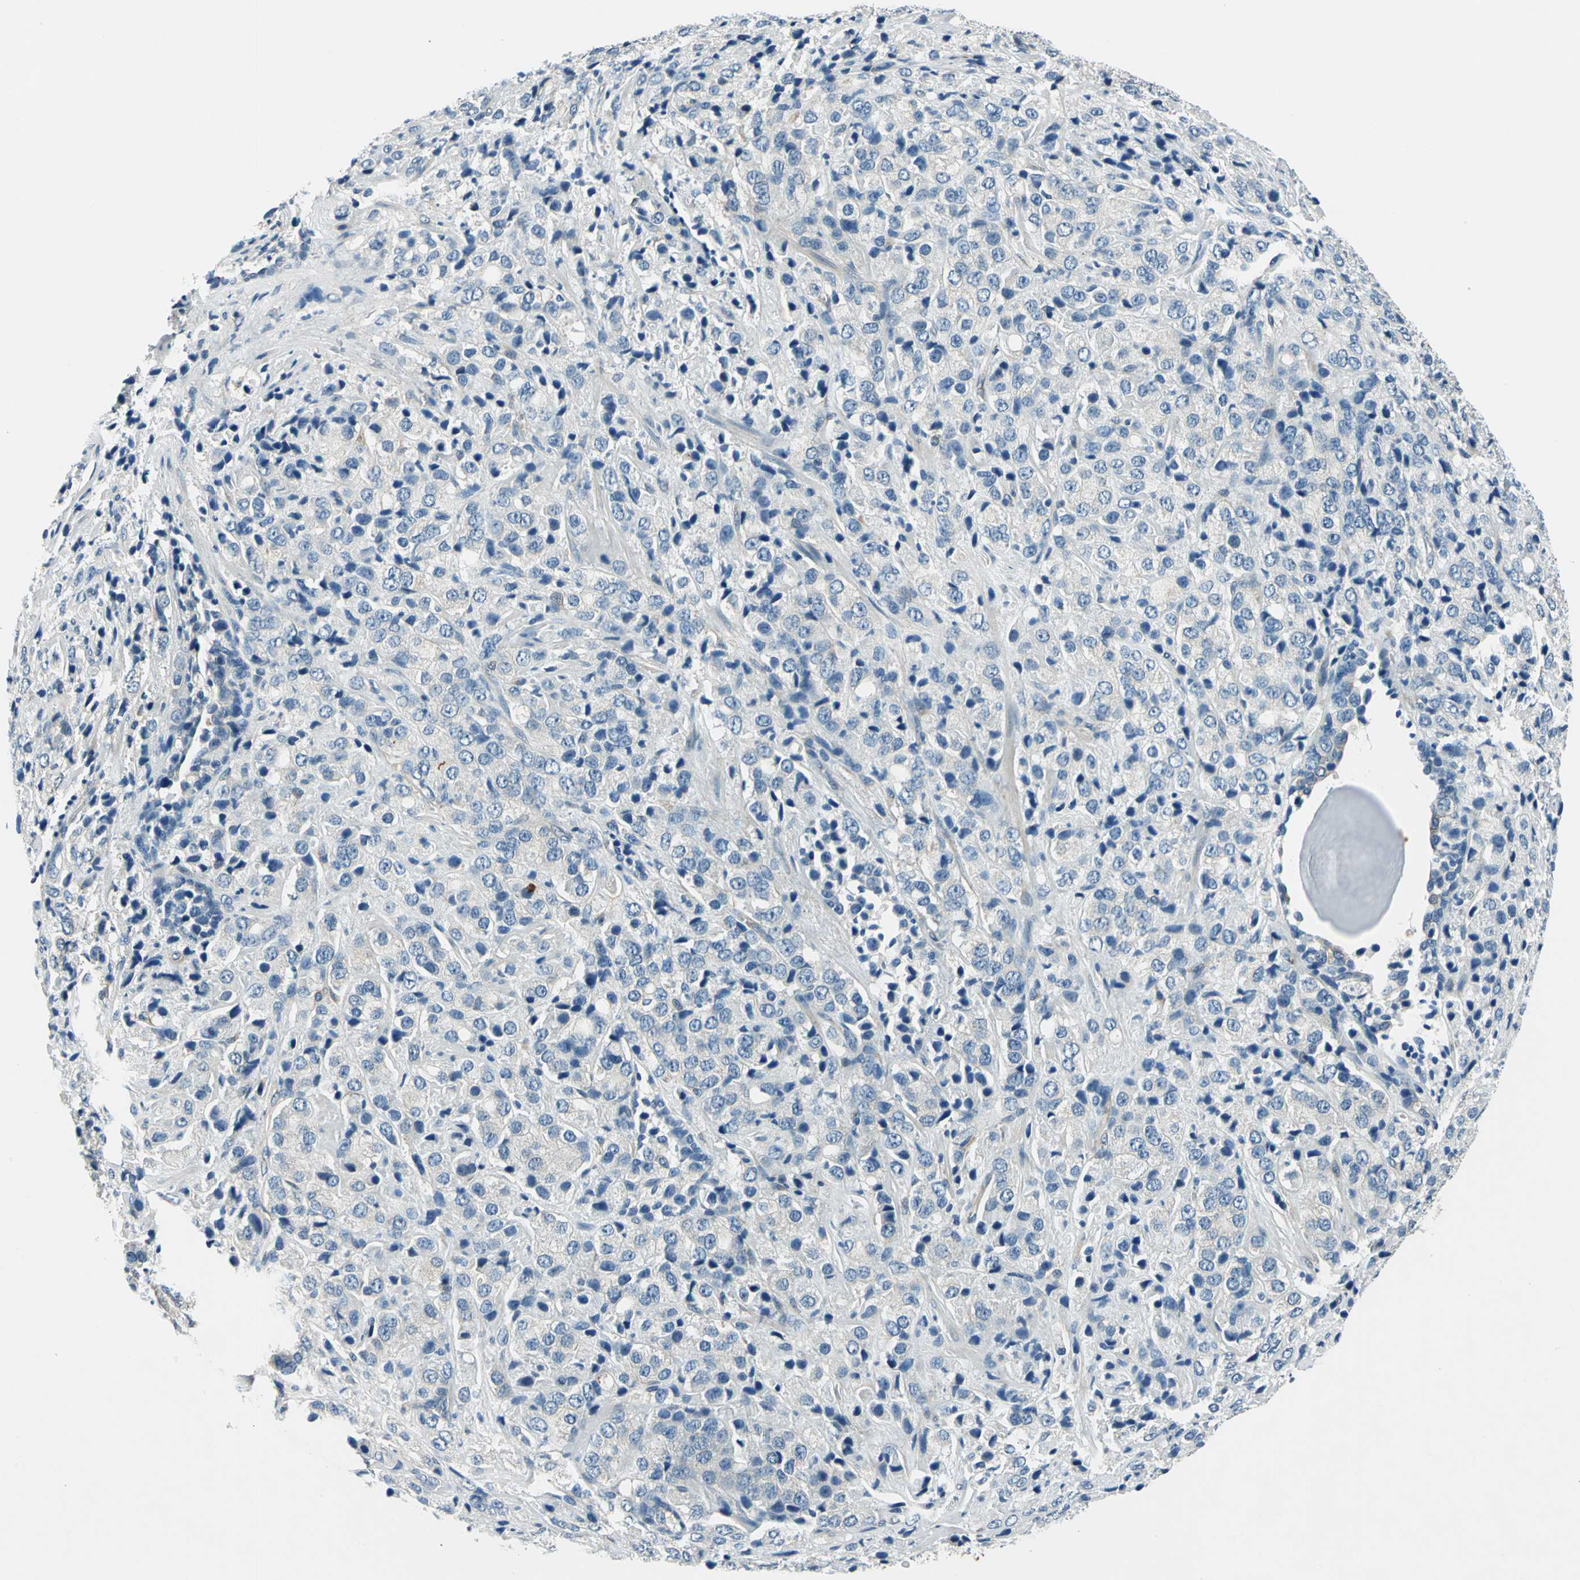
{"staining": {"intensity": "negative", "quantity": "none", "location": "none"}, "tissue": "prostate cancer", "cell_type": "Tumor cells", "image_type": "cancer", "snomed": [{"axis": "morphology", "description": "Adenocarcinoma, High grade"}, {"axis": "topography", "description": "Prostate"}], "caption": "A photomicrograph of prostate cancer stained for a protein reveals no brown staining in tumor cells. (Immunohistochemistry, brightfield microscopy, high magnification).", "gene": "CDC42EP1", "patient": {"sex": "male", "age": 70}}